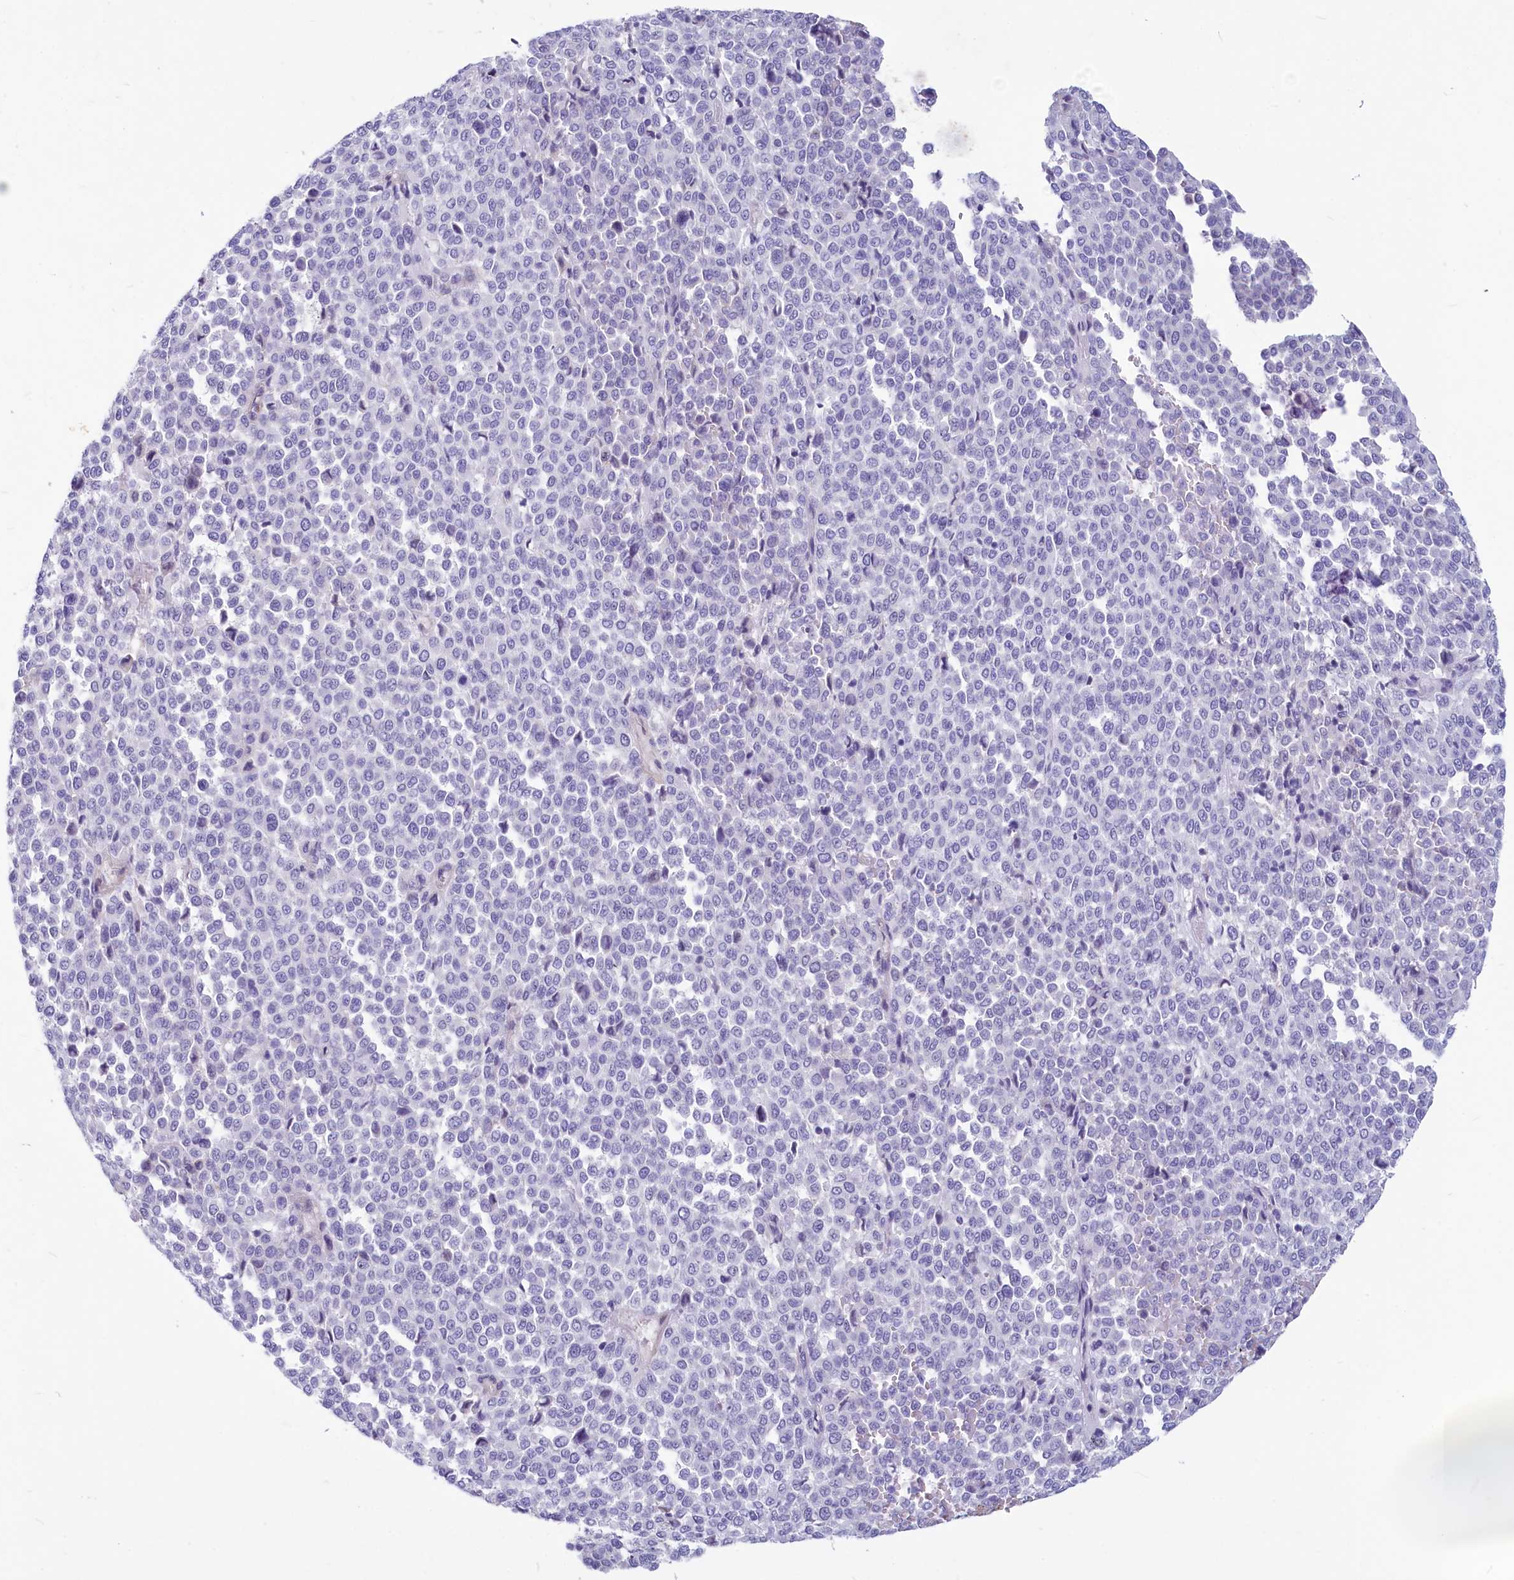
{"staining": {"intensity": "negative", "quantity": "none", "location": "none"}, "tissue": "melanoma", "cell_type": "Tumor cells", "image_type": "cancer", "snomed": [{"axis": "morphology", "description": "Malignant melanoma, Metastatic site"}, {"axis": "topography", "description": "Pancreas"}], "caption": "There is no significant positivity in tumor cells of malignant melanoma (metastatic site). Nuclei are stained in blue.", "gene": "PROCR", "patient": {"sex": "female", "age": 30}}